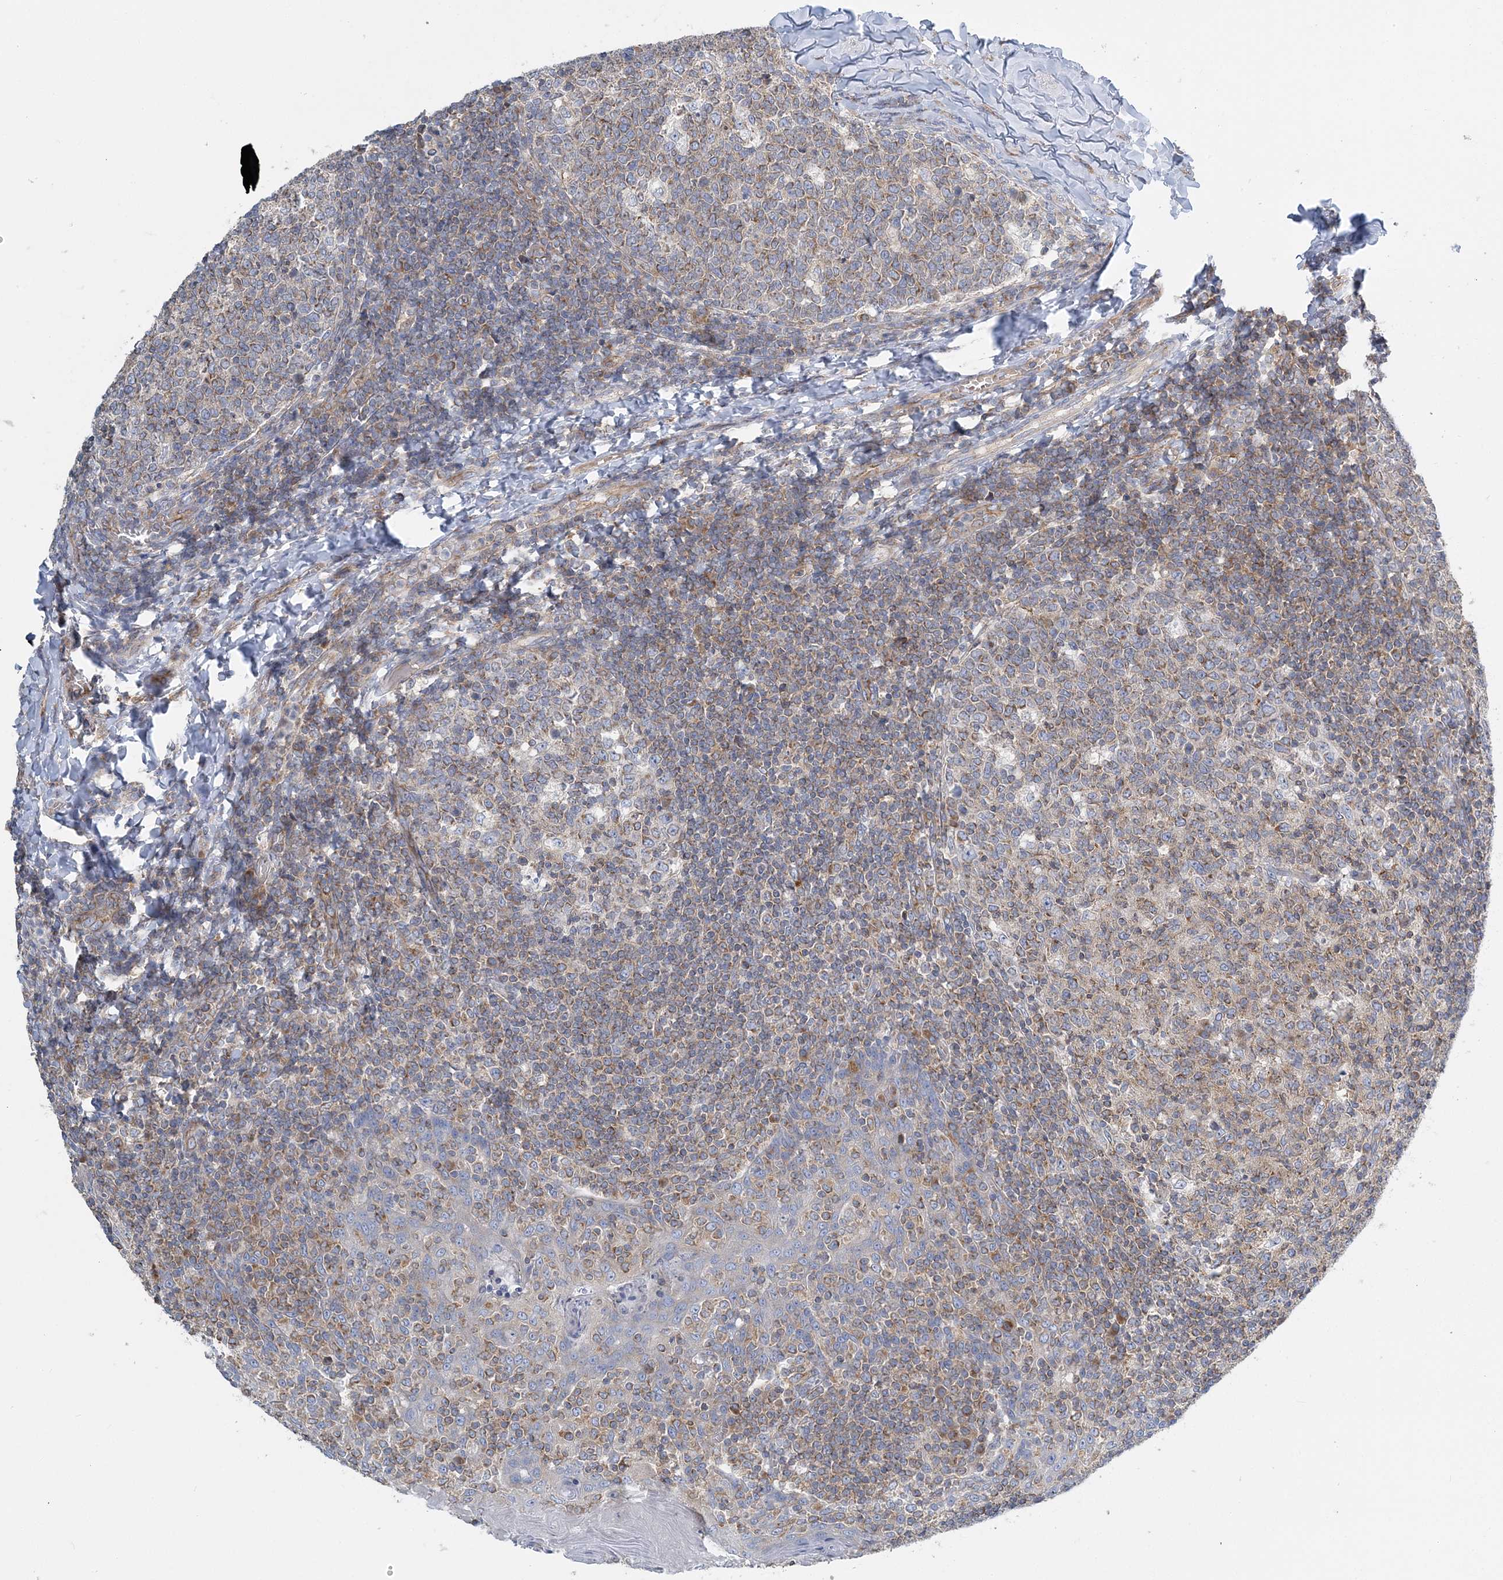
{"staining": {"intensity": "weak", "quantity": "25%-75%", "location": "cytoplasmic/membranous"}, "tissue": "tonsil", "cell_type": "Germinal center cells", "image_type": "normal", "snomed": [{"axis": "morphology", "description": "Normal tissue, NOS"}, {"axis": "topography", "description": "Tonsil"}], "caption": "This image shows IHC staining of benign tonsil, with low weak cytoplasmic/membranous staining in approximately 25%-75% of germinal center cells.", "gene": "FAM114A2", "patient": {"sex": "female", "age": 19}}